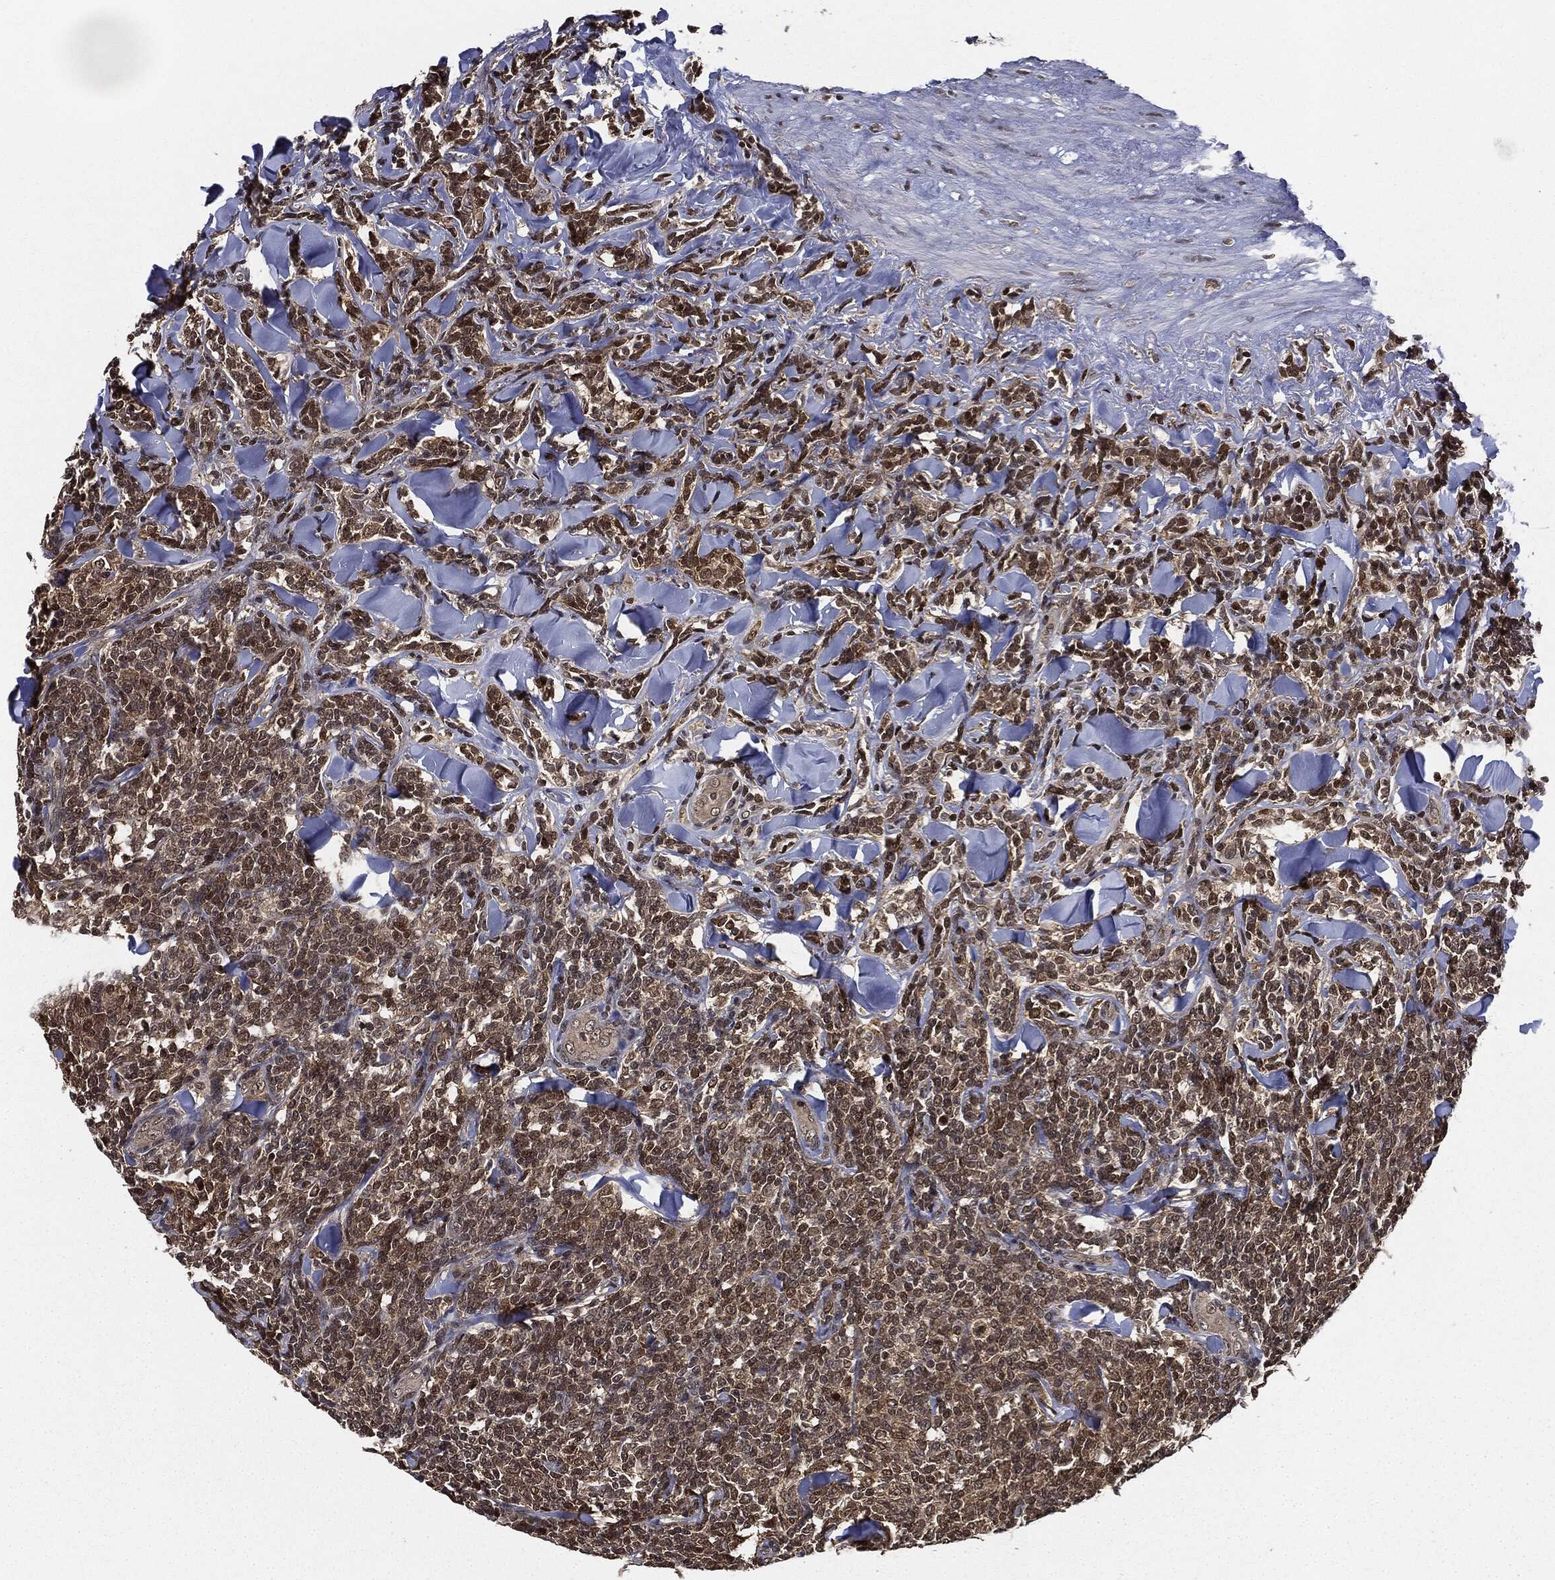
{"staining": {"intensity": "moderate", "quantity": ">75%", "location": "cytoplasmic/membranous,nuclear"}, "tissue": "lymphoma", "cell_type": "Tumor cells", "image_type": "cancer", "snomed": [{"axis": "morphology", "description": "Malignant lymphoma, non-Hodgkin's type, Low grade"}, {"axis": "topography", "description": "Lymph node"}], "caption": "Low-grade malignant lymphoma, non-Hodgkin's type tissue demonstrates moderate cytoplasmic/membranous and nuclear staining in about >75% of tumor cells, visualized by immunohistochemistry. The staining is performed using DAB brown chromogen to label protein expression. The nuclei are counter-stained blue using hematoxylin.", "gene": "TBC1D22A", "patient": {"sex": "female", "age": 56}}